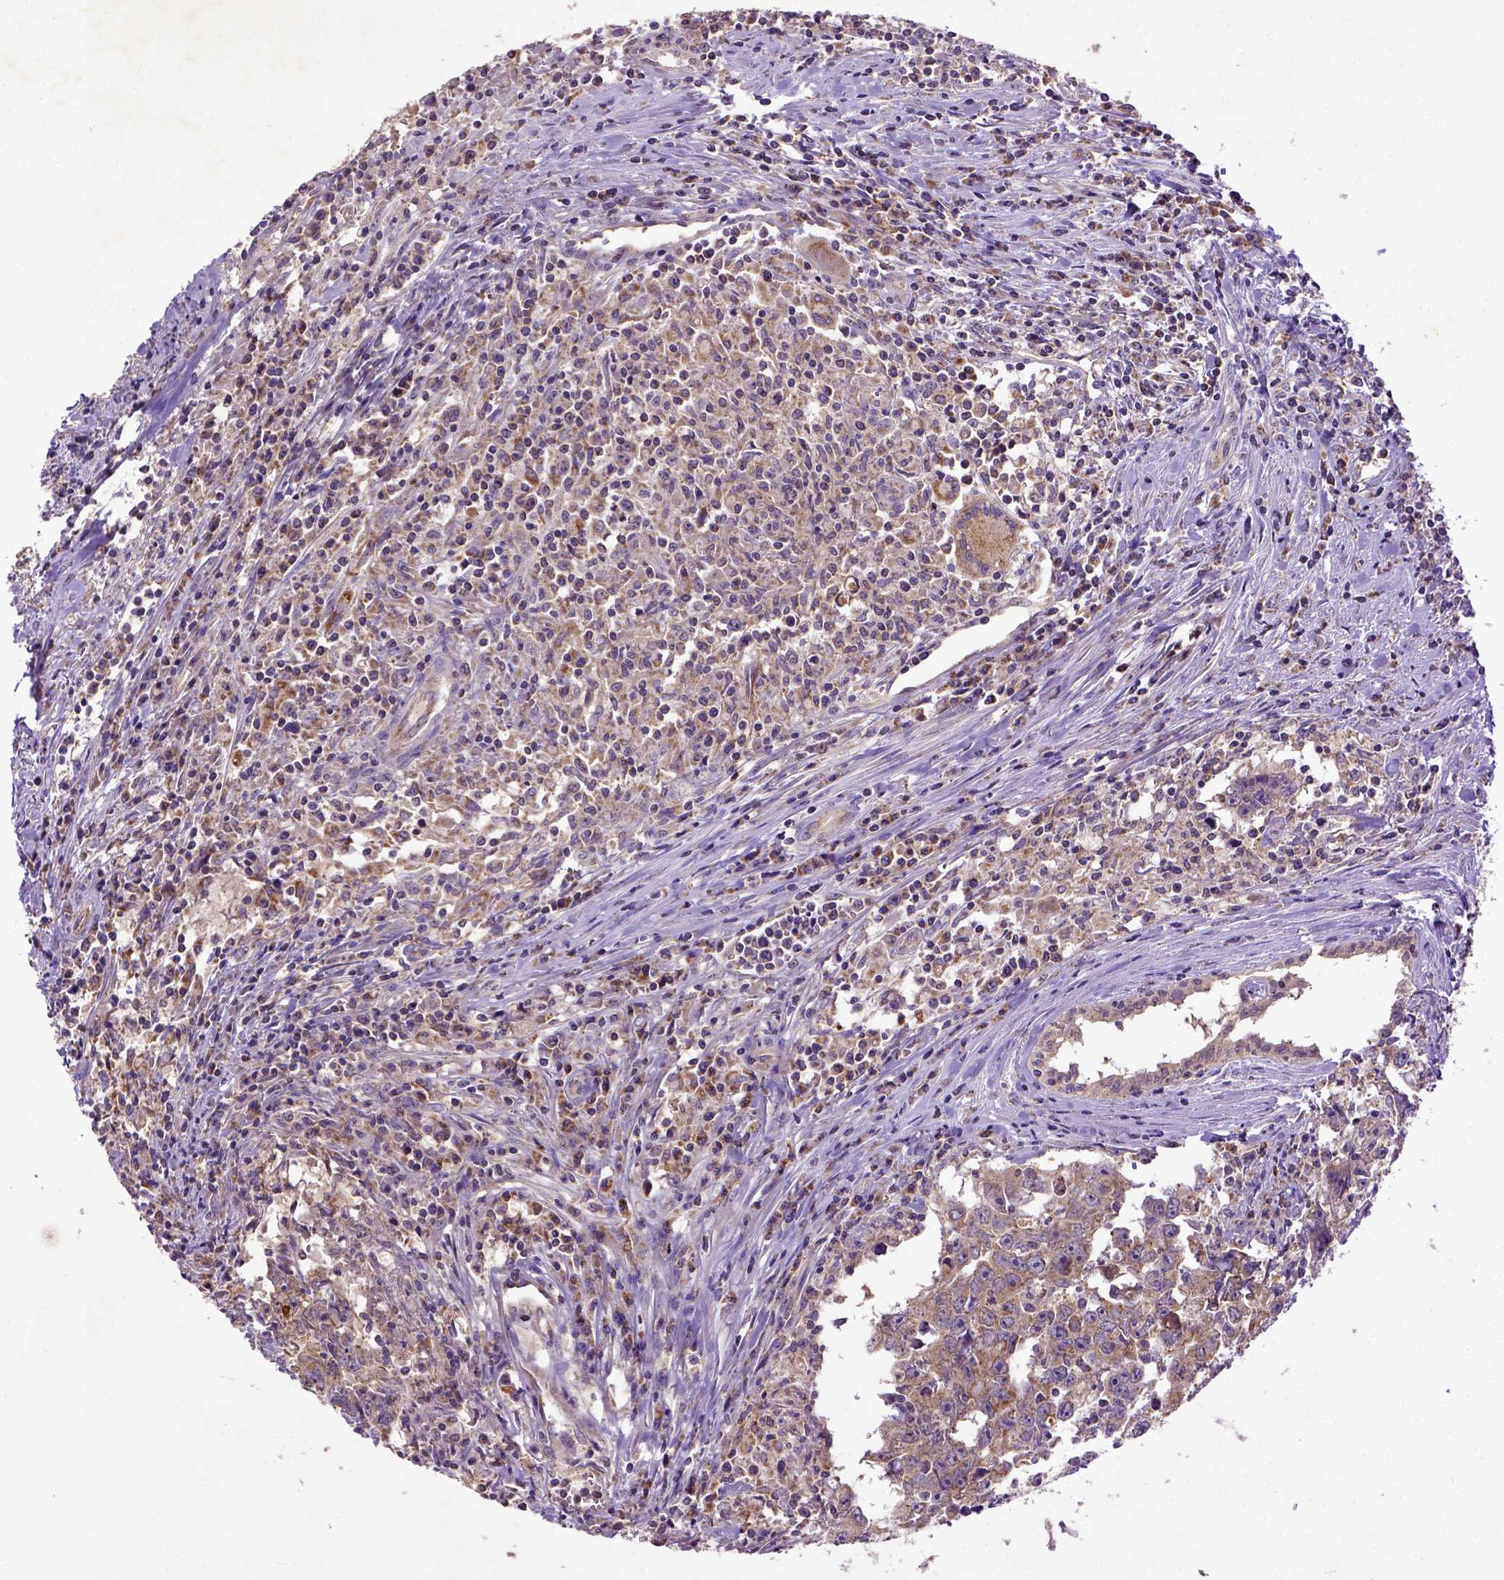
{"staining": {"intensity": "moderate", "quantity": ">75%", "location": "cytoplasmic/membranous"}, "tissue": "testis cancer", "cell_type": "Tumor cells", "image_type": "cancer", "snomed": [{"axis": "morphology", "description": "Carcinoma, Embryonal, NOS"}, {"axis": "topography", "description": "Testis"}], "caption": "Tumor cells show moderate cytoplasmic/membranous staining in approximately >75% of cells in testis cancer (embryonal carcinoma). (brown staining indicates protein expression, while blue staining denotes nuclei).", "gene": "MT-CO1", "patient": {"sex": "male", "age": 22}}